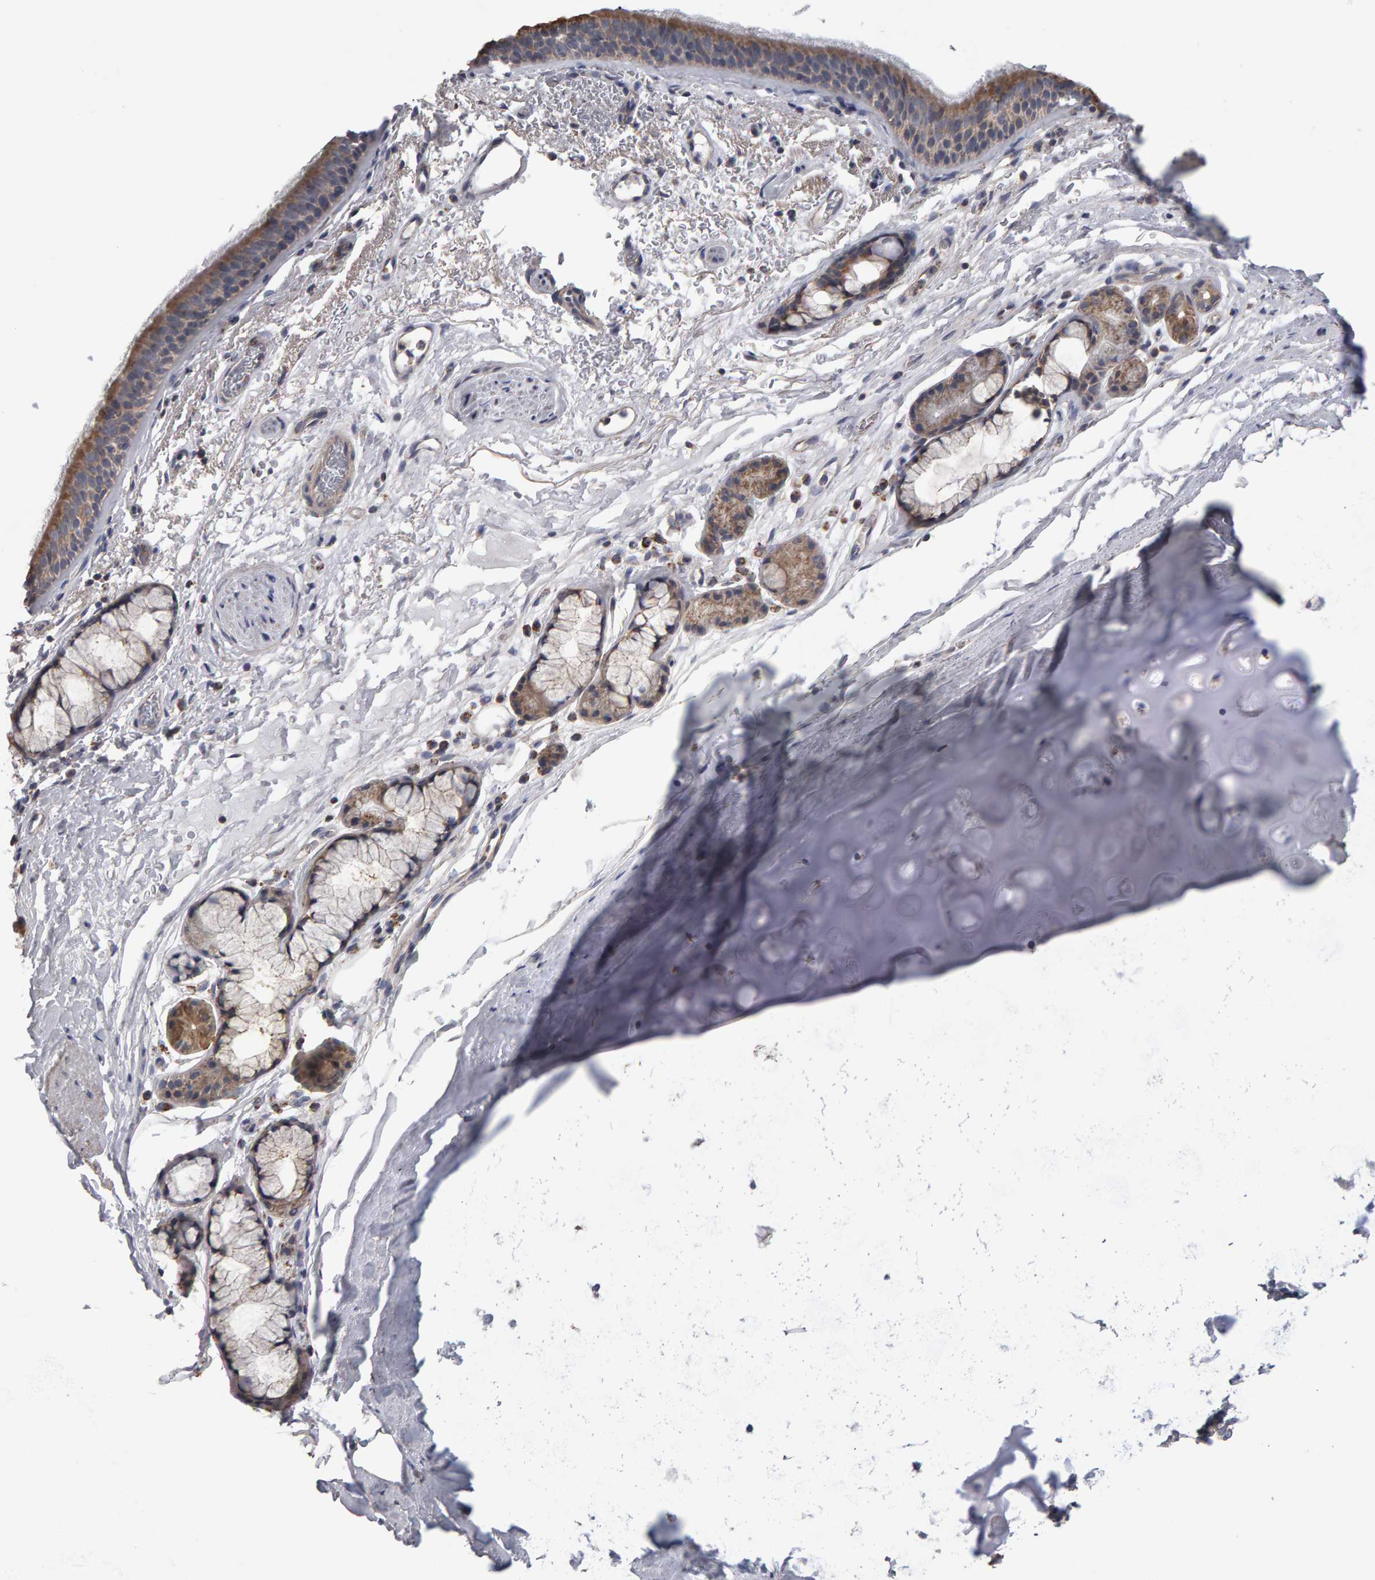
{"staining": {"intensity": "moderate", "quantity": ">75%", "location": "cytoplasmic/membranous"}, "tissue": "bronchus", "cell_type": "Respiratory epithelial cells", "image_type": "normal", "snomed": [{"axis": "morphology", "description": "Normal tissue, NOS"}, {"axis": "topography", "description": "Cartilage tissue"}], "caption": "DAB (3,3'-diaminobenzidine) immunohistochemical staining of benign human bronchus displays moderate cytoplasmic/membranous protein staining in about >75% of respiratory epithelial cells.", "gene": "TOM1L1", "patient": {"sex": "female", "age": 63}}